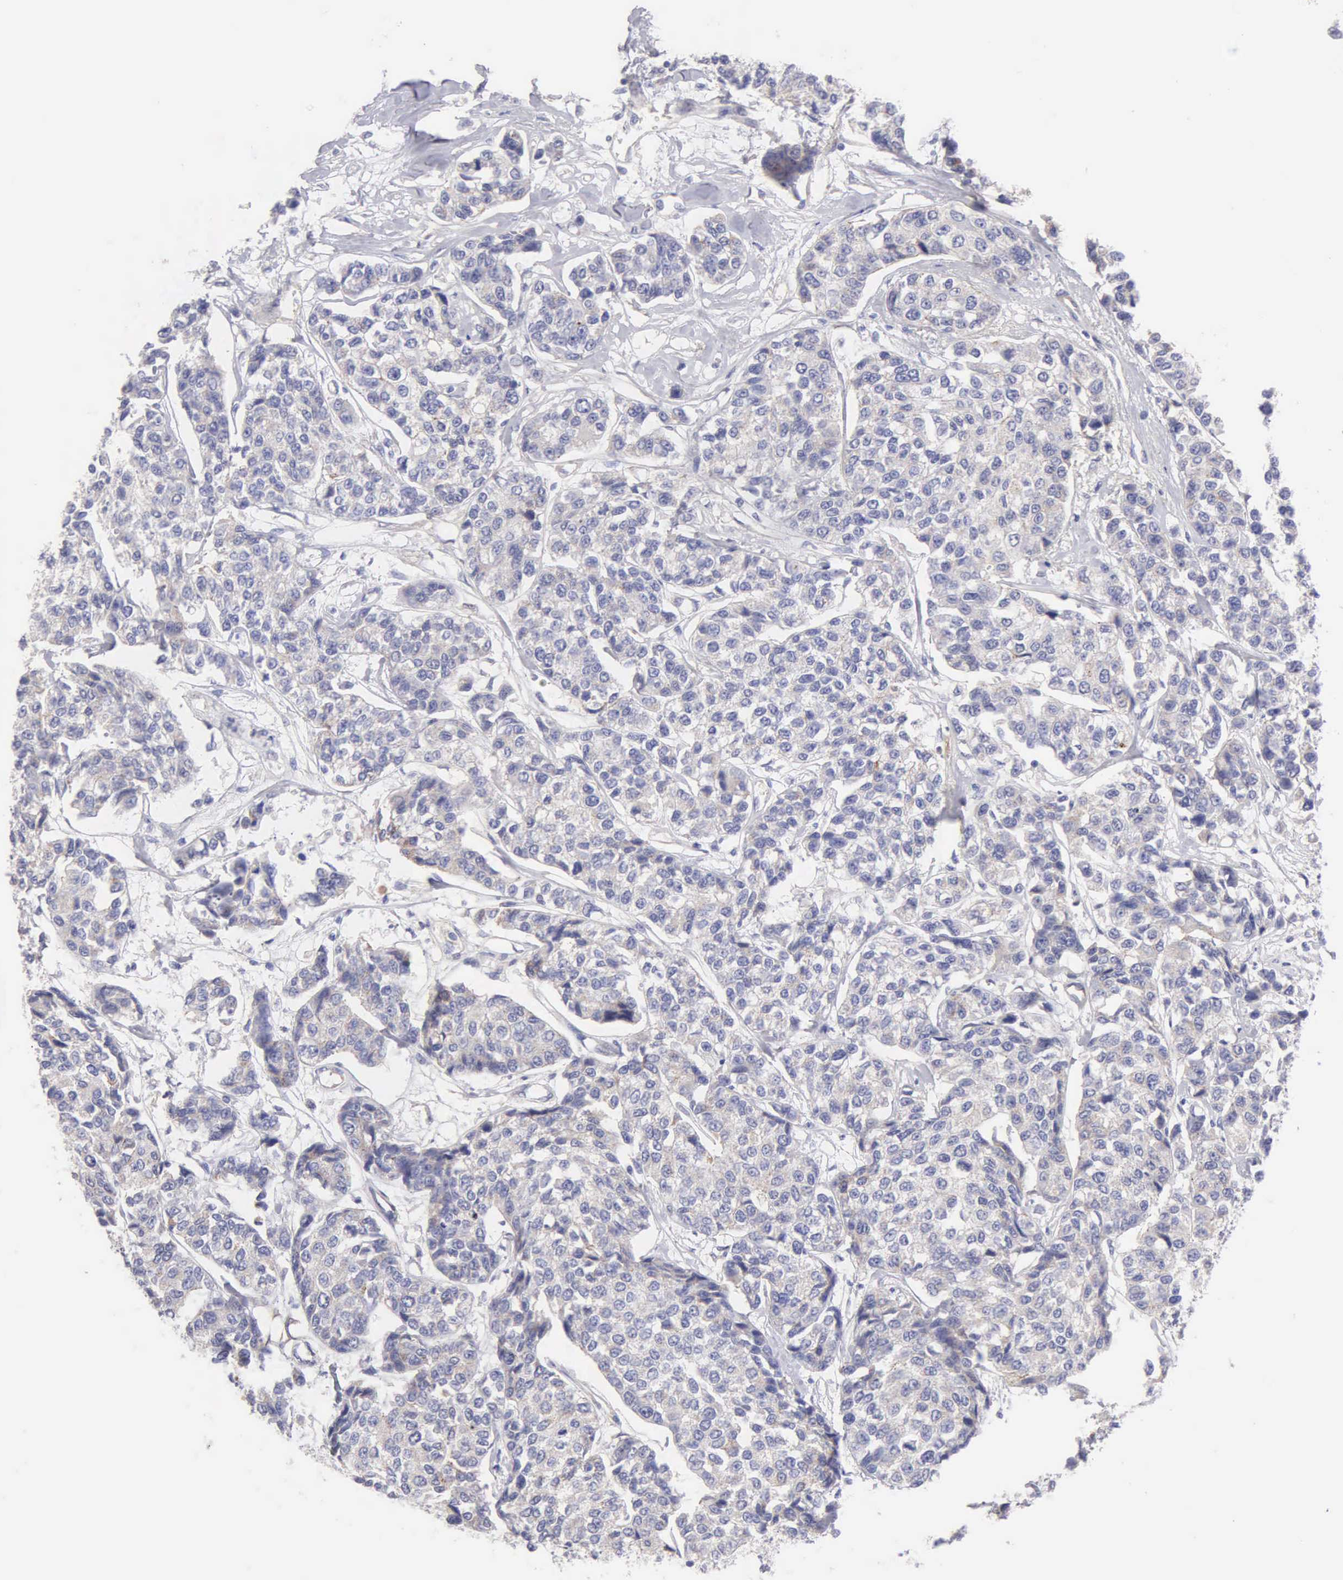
{"staining": {"intensity": "negative", "quantity": "none", "location": "none"}, "tissue": "breast cancer", "cell_type": "Tumor cells", "image_type": "cancer", "snomed": [{"axis": "morphology", "description": "Duct carcinoma"}, {"axis": "topography", "description": "Breast"}], "caption": "Breast cancer was stained to show a protein in brown. There is no significant expression in tumor cells.", "gene": "APP", "patient": {"sex": "female", "age": 51}}